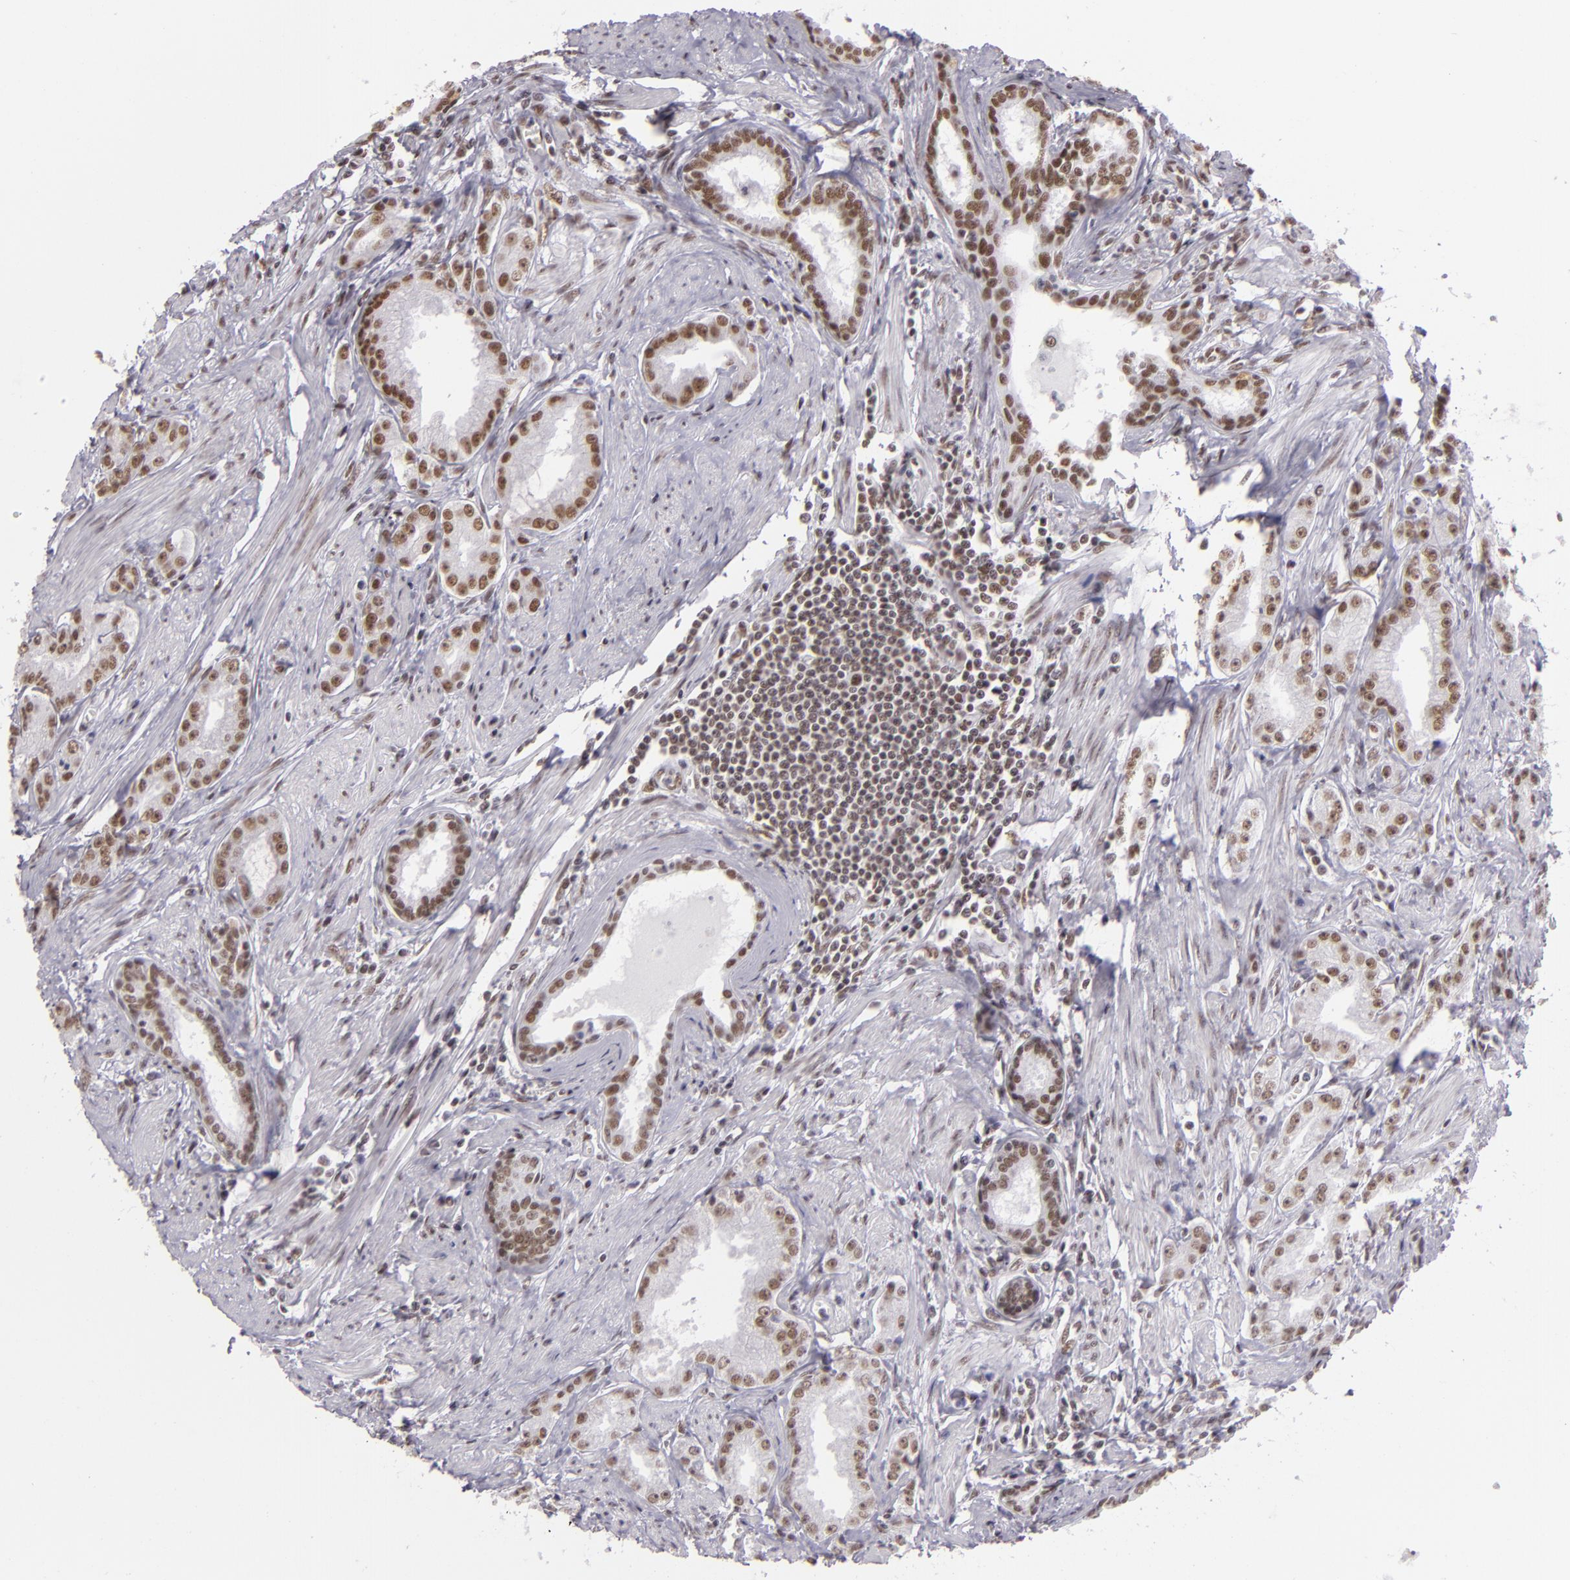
{"staining": {"intensity": "weak", "quantity": ">75%", "location": "nuclear"}, "tissue": "prostate cancer", "cell_type": "Tumor cells", "image_type": "cancer", "snomed": [{"axis": "morphology", "description": "Adenocarcinoma, Medium grade"}, {"axis": "topography", "description": "Prostate"}], "caption": "This photomicrograph shows prostate cancer stained with immunohistochemistry to label a protein in brown. The nuclear of tumor cells show weak positivity for the protein. Nuclei are counter-stained blue.", "gene": "BRD8", "patient": {"sex": "male", "age": 72}}